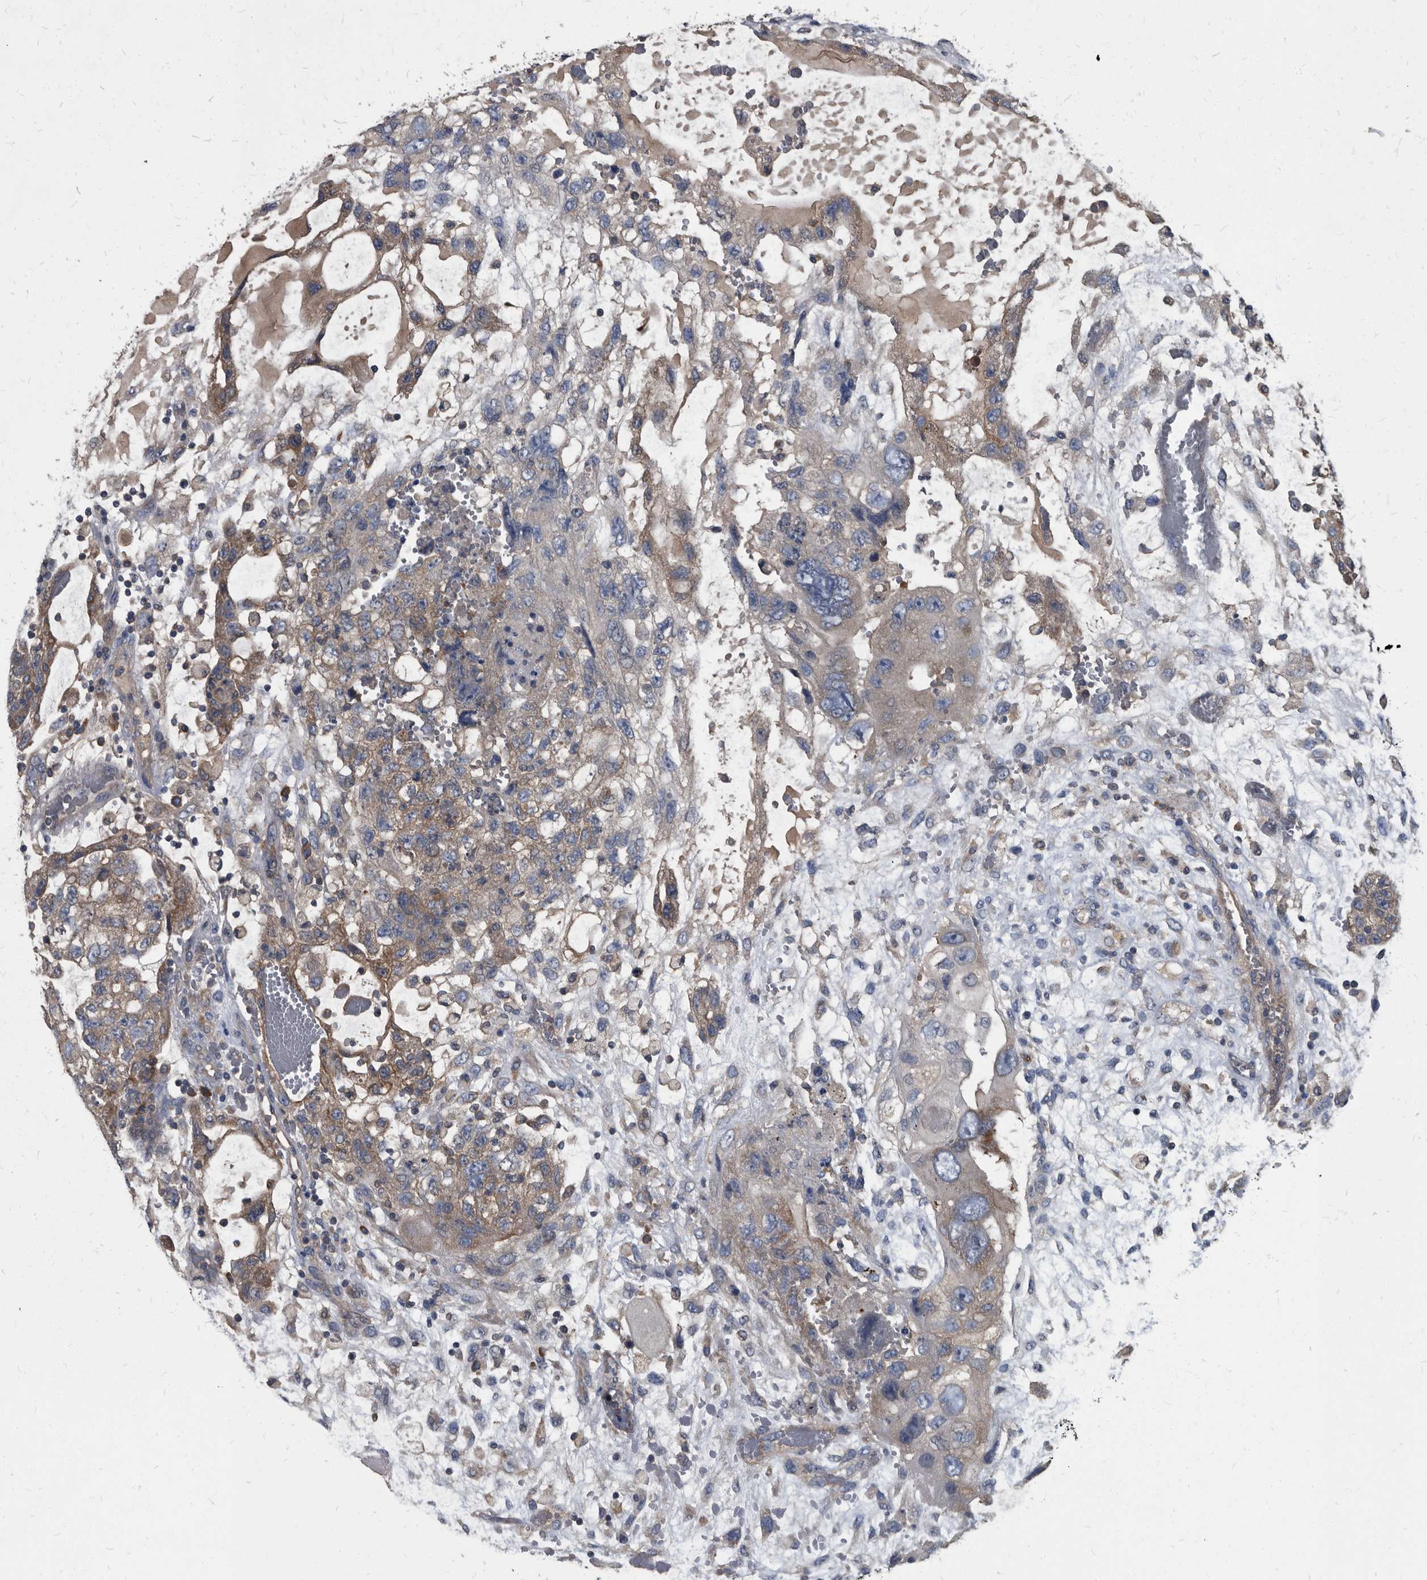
{"staining": {"intensity": "weak", "quantity": "<25%", "location": "cytoplasmic/membranous"}, "tissue": "testis cancer", "cell_type": "Tumor cells", "image_type": "cancer", "snomed": [{"axis": "morphology", "description": "Carcinoma, Embryonal, NOS"}, {"axis": "topography", "description": "Testis"}], "caption": "This is a histopathology image of immunohistochemistry (IHC) staining of testis embryonal carcinoma, which shows no expression in tumor cells. The staining is performed using DAB brown chromogen with nuclei counter-stained in using hematoxylin.", "gene": "CDV3", "patient": {"sex": "male", "age": 36}}